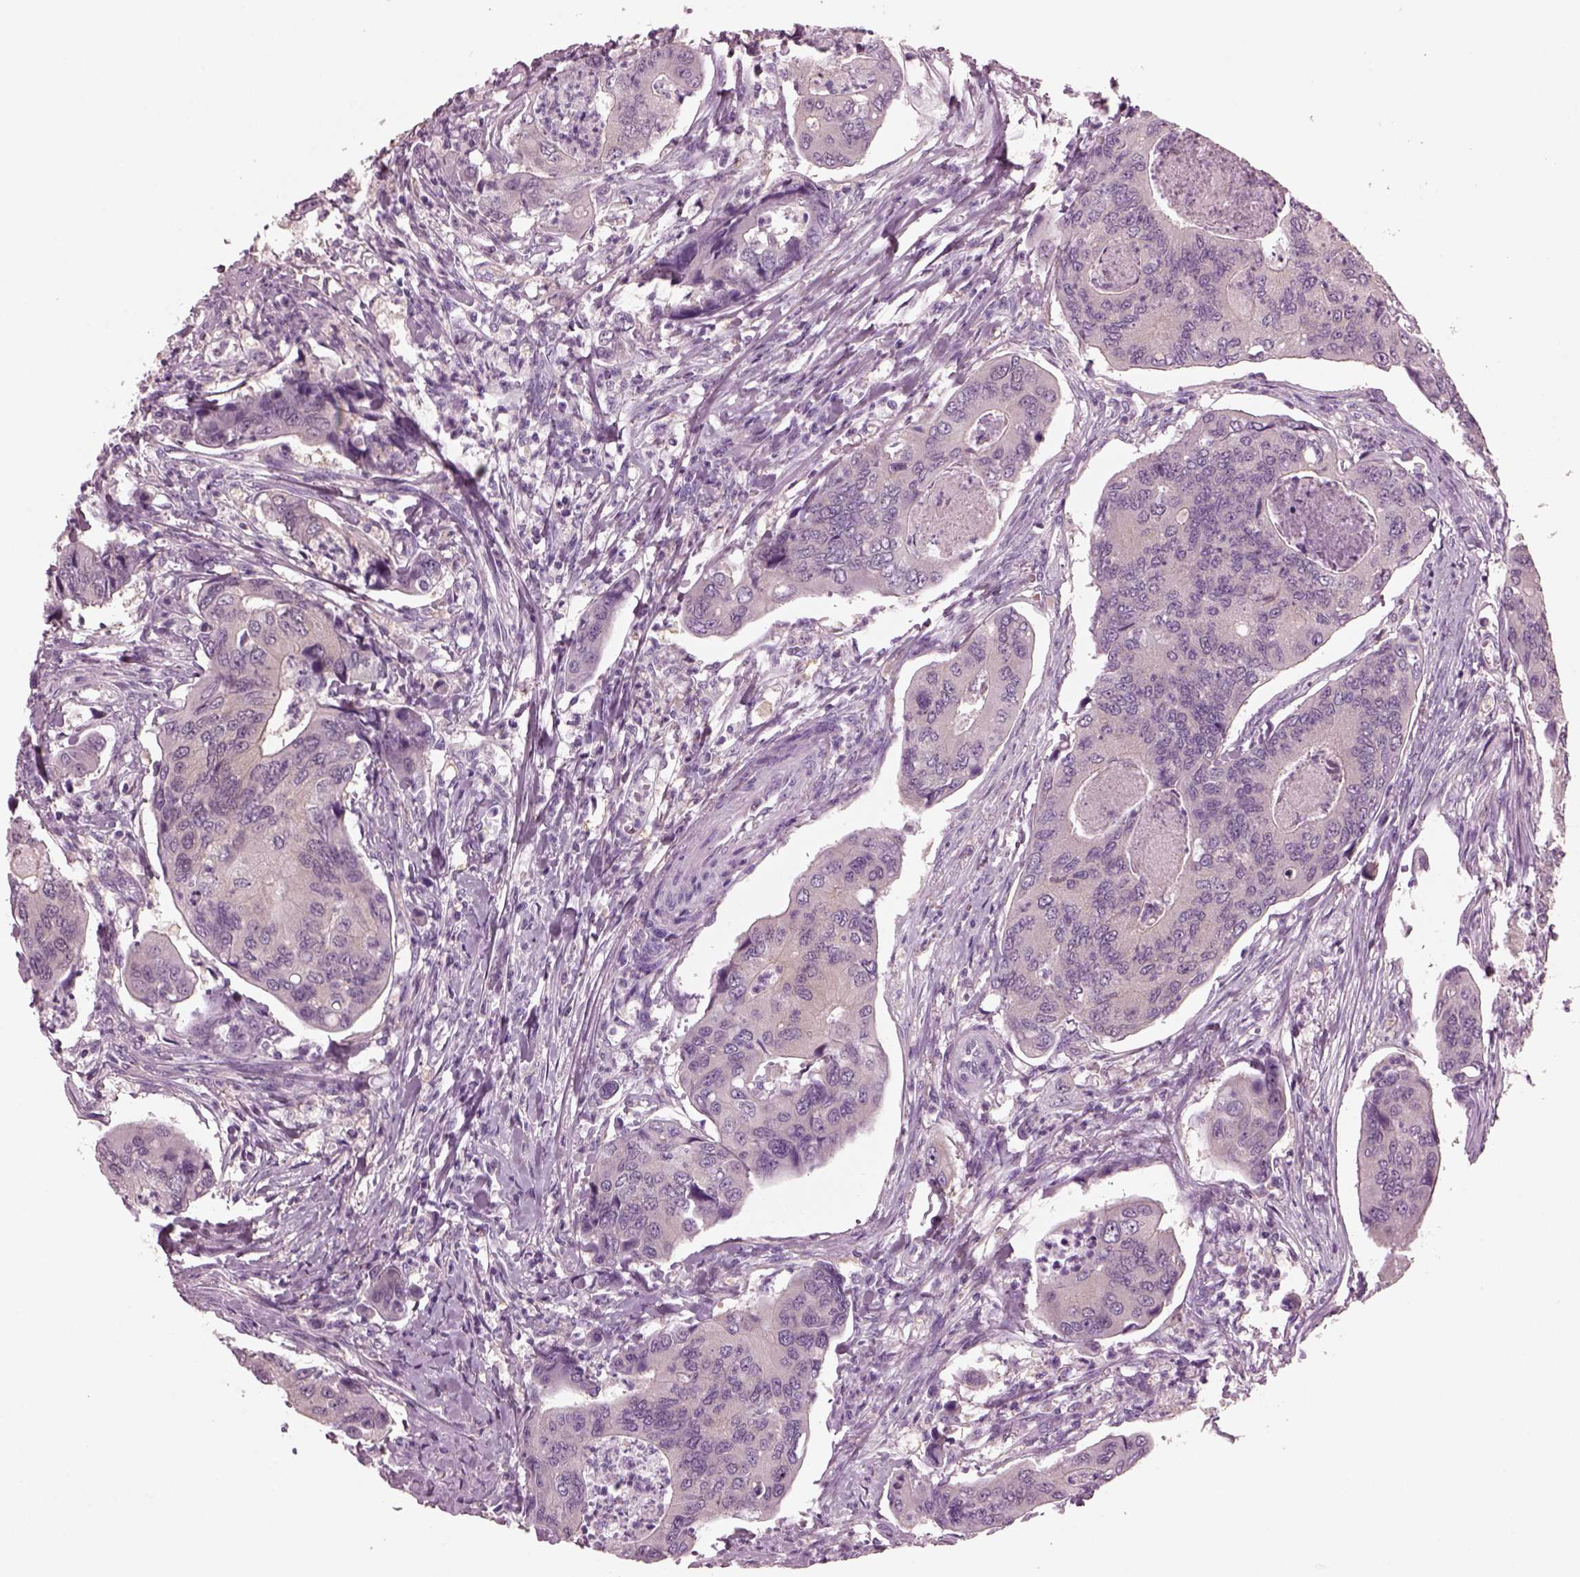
{"staining": {"intensity": "negative", "quantity": "none", "location": "none"}, "tissue": "colorectal cancer", "cell_type": "Tumor cells", "image_type": "cancer", "snomed": [{"axis": "morphology", "description": "Adenocarcinoma, NOS"}, {"axis": "topography", "description": "Colon"}], "caption": "Immunohistochemistry (IHC) image of neoplastic tissue: colorectal adenocarcinoma stained with DAB (3,3'-diaminobenzidine) demonstrates no significant protein positivity in tumor cells.", "gene": "SHTN1", "patient": {"sex": "female", "age": 67}}